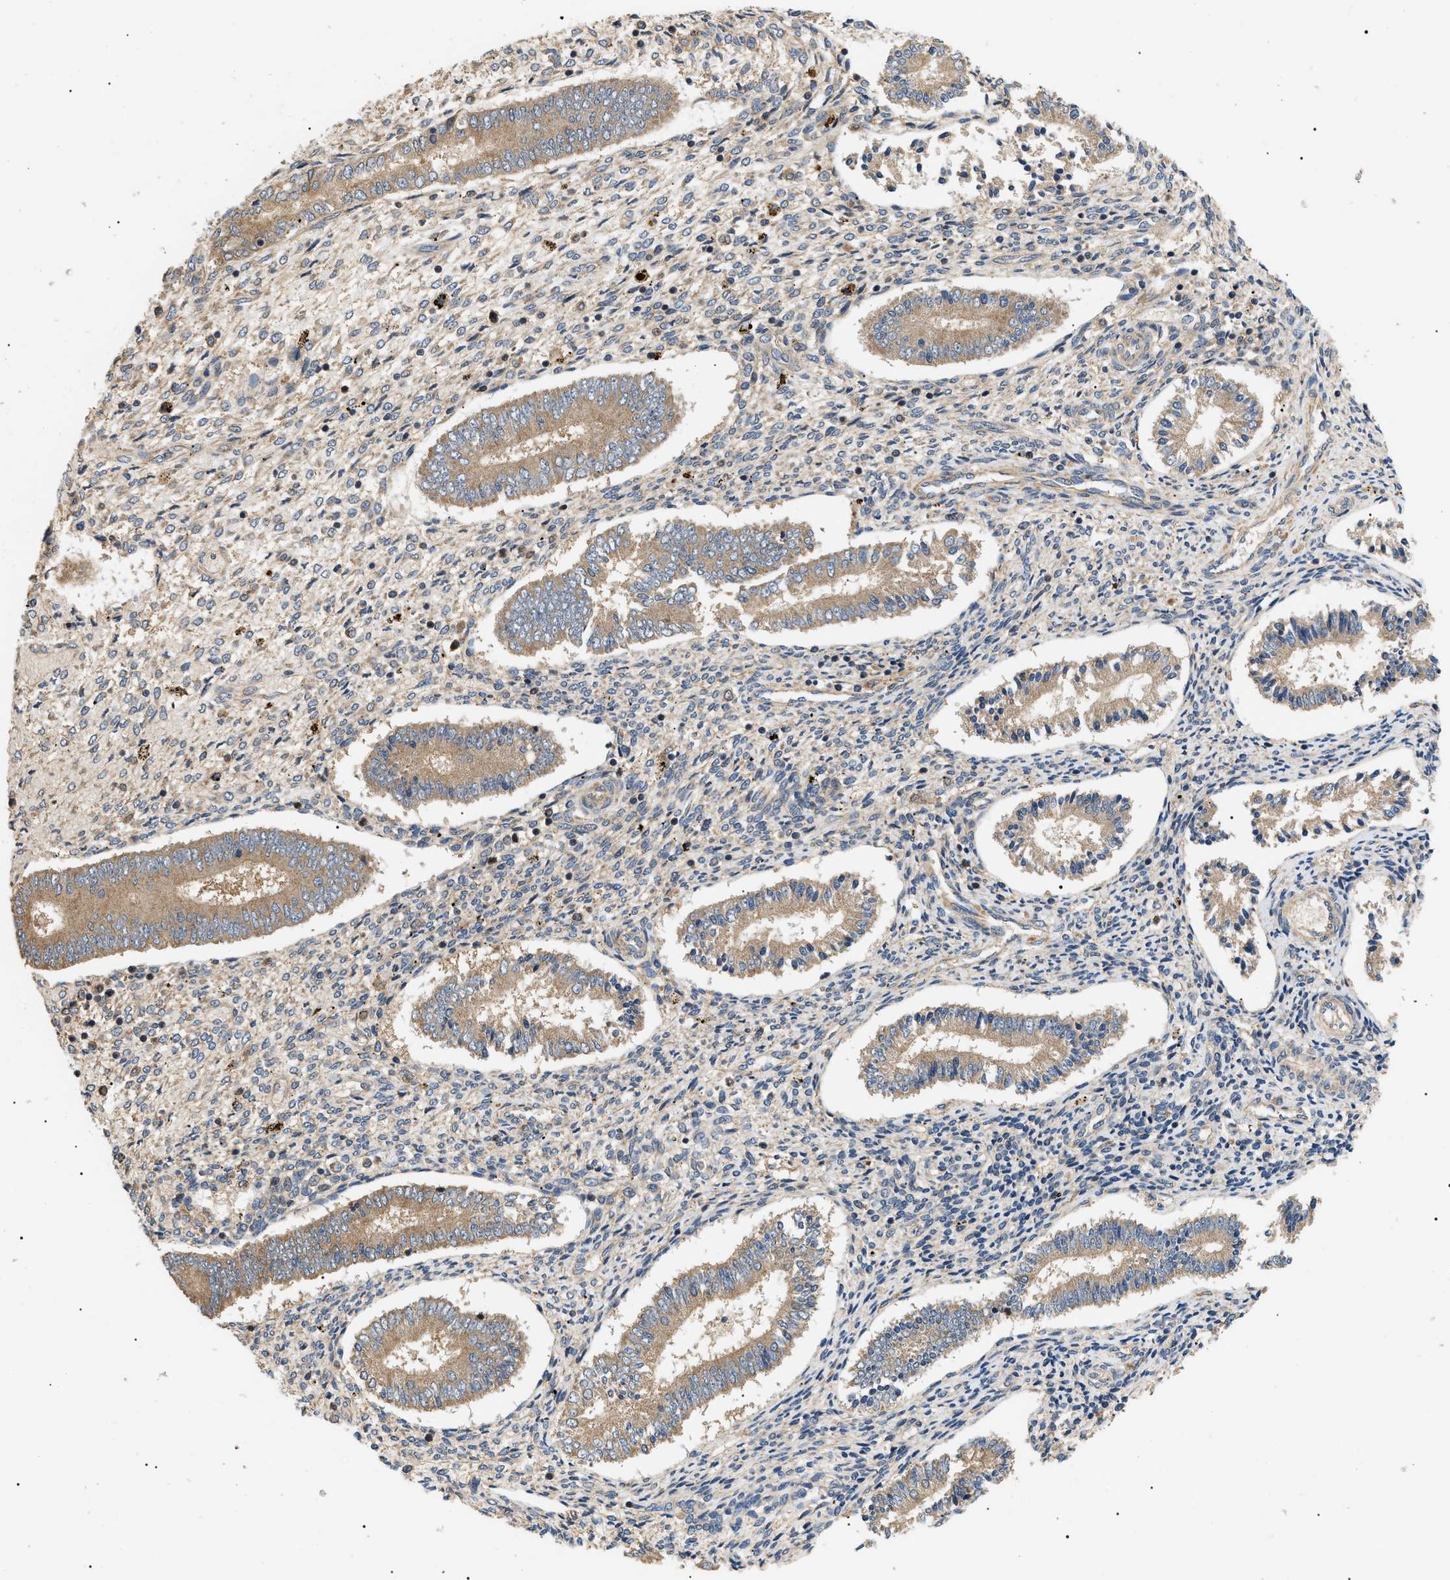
{"staining": {"intensity": "weak", "quantity": ">75%", "location": "cytoplasmic/membranous"}, "tissue": "endometrium", "cell_type": "Cells in endometrial stroma", "image_type": "normal", "snomed": [{"axis": "morphology", "description": "Normal tissue, NOS"}, {"axis": "topography", "description": "Endometrium"}], "caption": "An immunohistochemistry histopathology image of unremarkable tissue is shown. Protein staining in brown shows weak cytoplasmic/membranous positivity in endometrium within cells in endometrial stroma.", "gene": "PPM1B", "patient": {"sex": "female", "age": 42}}